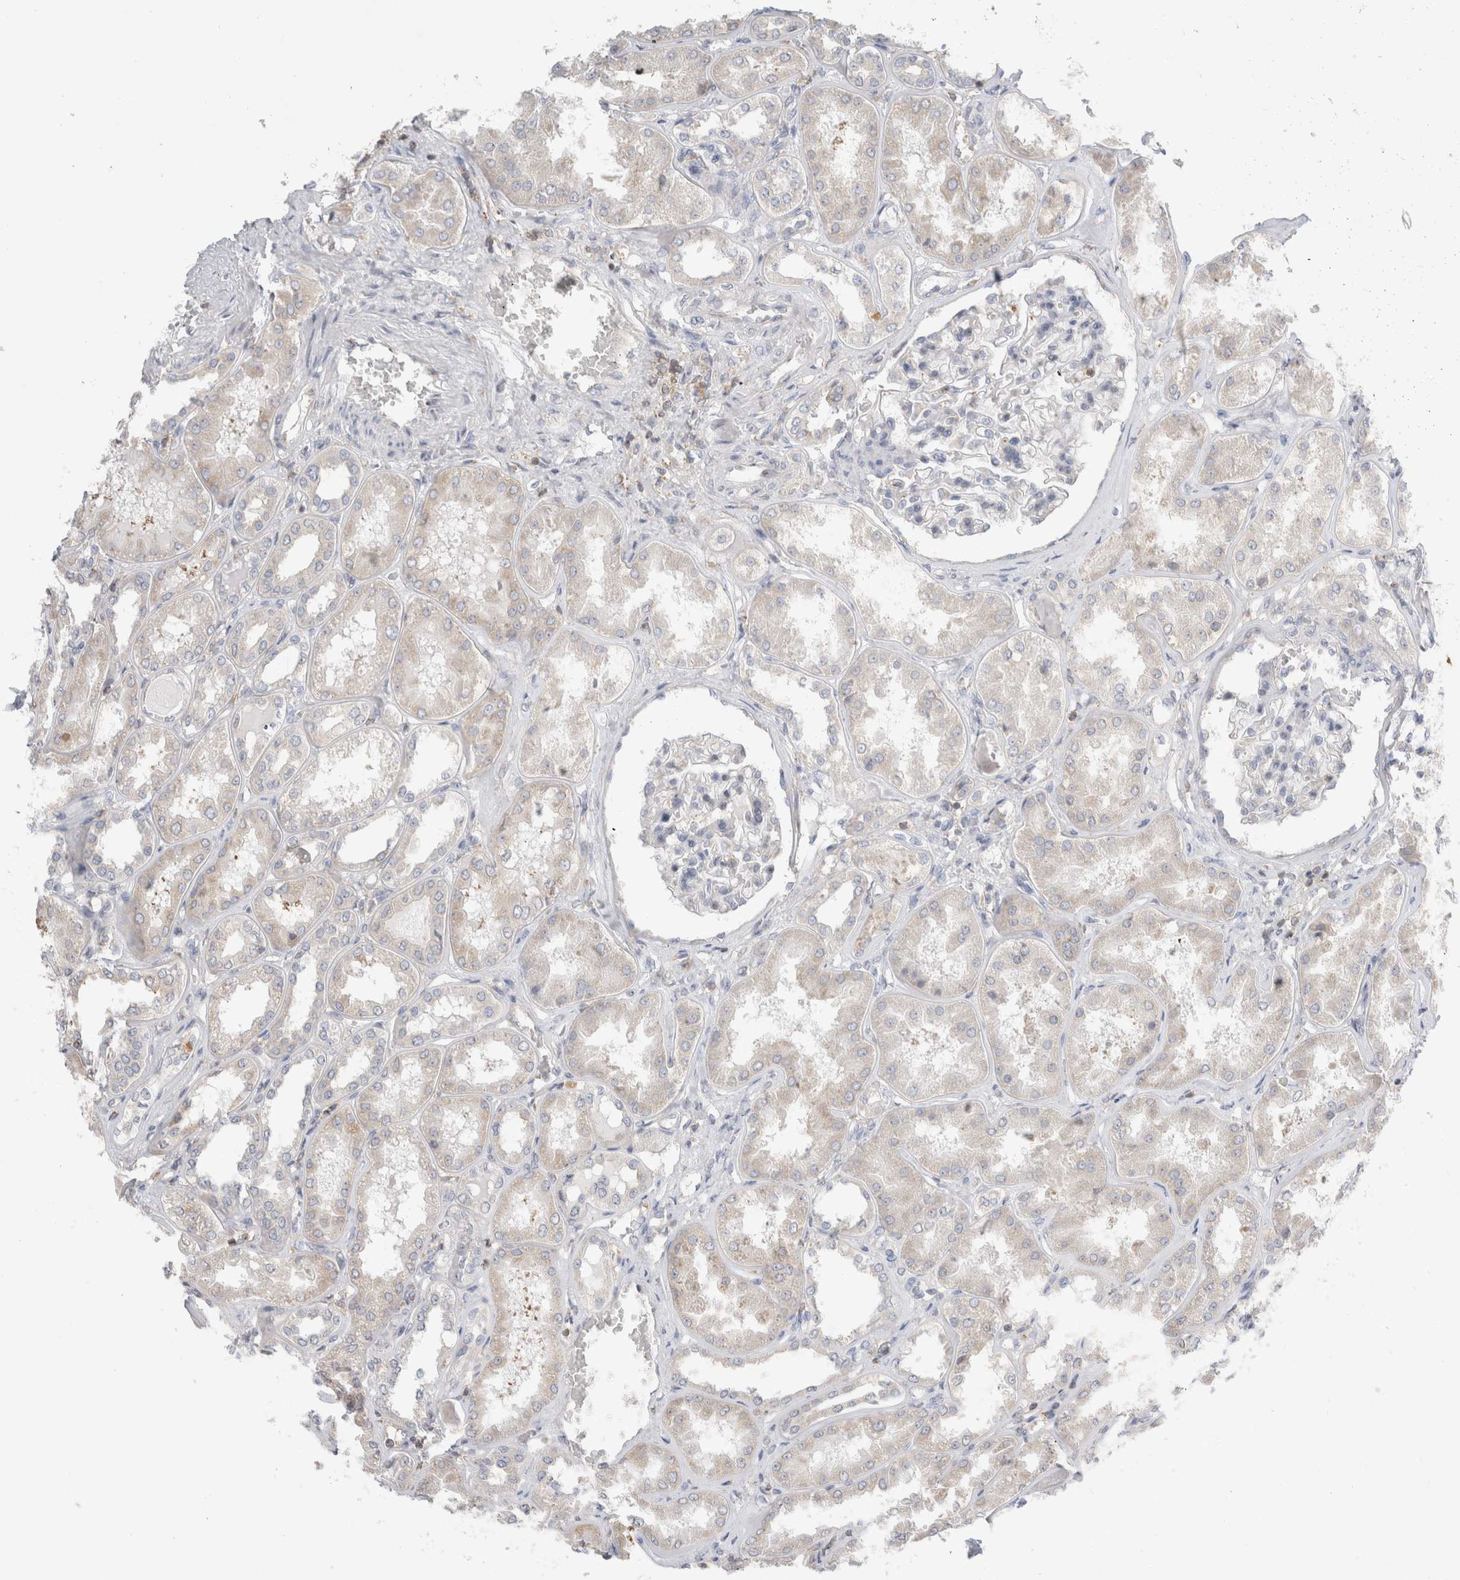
{"staining": {"intensity": "negative", "quantity": "none", "location": "none"}, "tissue": "kidney", "cell_type": "Cells in glomeruli", "image_type": "normal", "snomed": [{"axis": "morphology", "description": "Normal tissue, NOS"}, {"axis": "topography", "description": "Kidney"}], "caption": "Immunohistochemical staining of normal human kidney demonstrates no significant expression in cells in glomeruli. (DAB IHC visualized using brightfield microscopy, high magnification).", "gene": "ZNF23", "patient": {"sex": "female", "age": 56}}